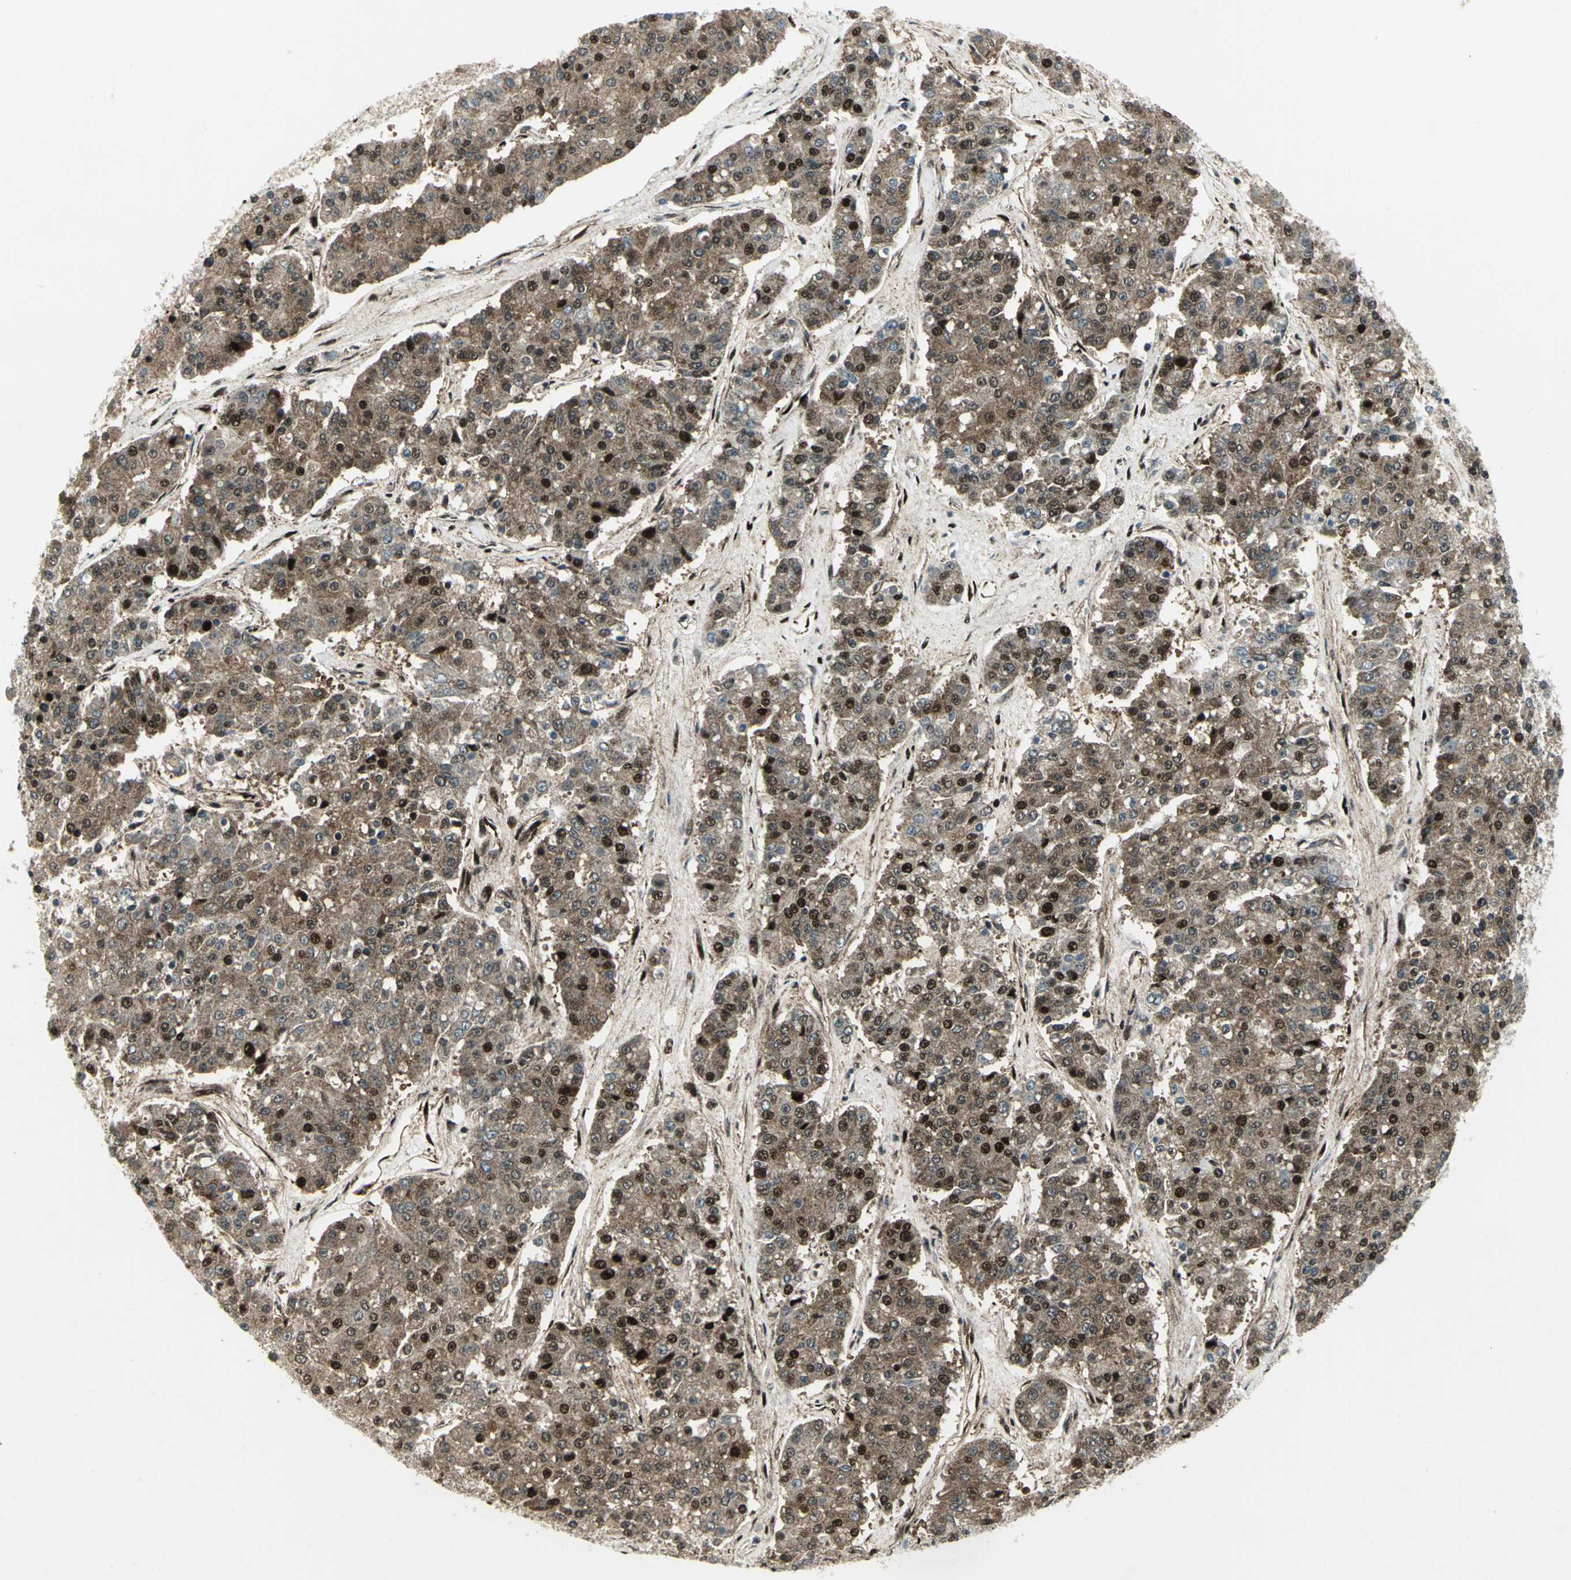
{"staining": {"intensity": "strong", "quantity": ">75%", "location": "cytoplasmic/membranous,nuclear"}, "tissue": "pancreatic cancer", "cell_type": "Tumor cells", "image_type": "cancer", "snomed": [{"axis": "morphology", "description": "Adenocarcinoma, NOS"}, {"axis": "topography", "description": "Pancreas"}], "caption": "Pancreatic adenocarcinoma stained for a protein displays strong cytoplasmic/membranous and nuclear positivity in tumor cells. The staining was performed using DAB (3,3'-diaminobenzidine) to visualize the protein expression in brown, while the nuclei were stained in blue with hematoxylin (Magnification: 20x).", "gene": "COPS5", "patient": {"sex": "male", "age": 50}}